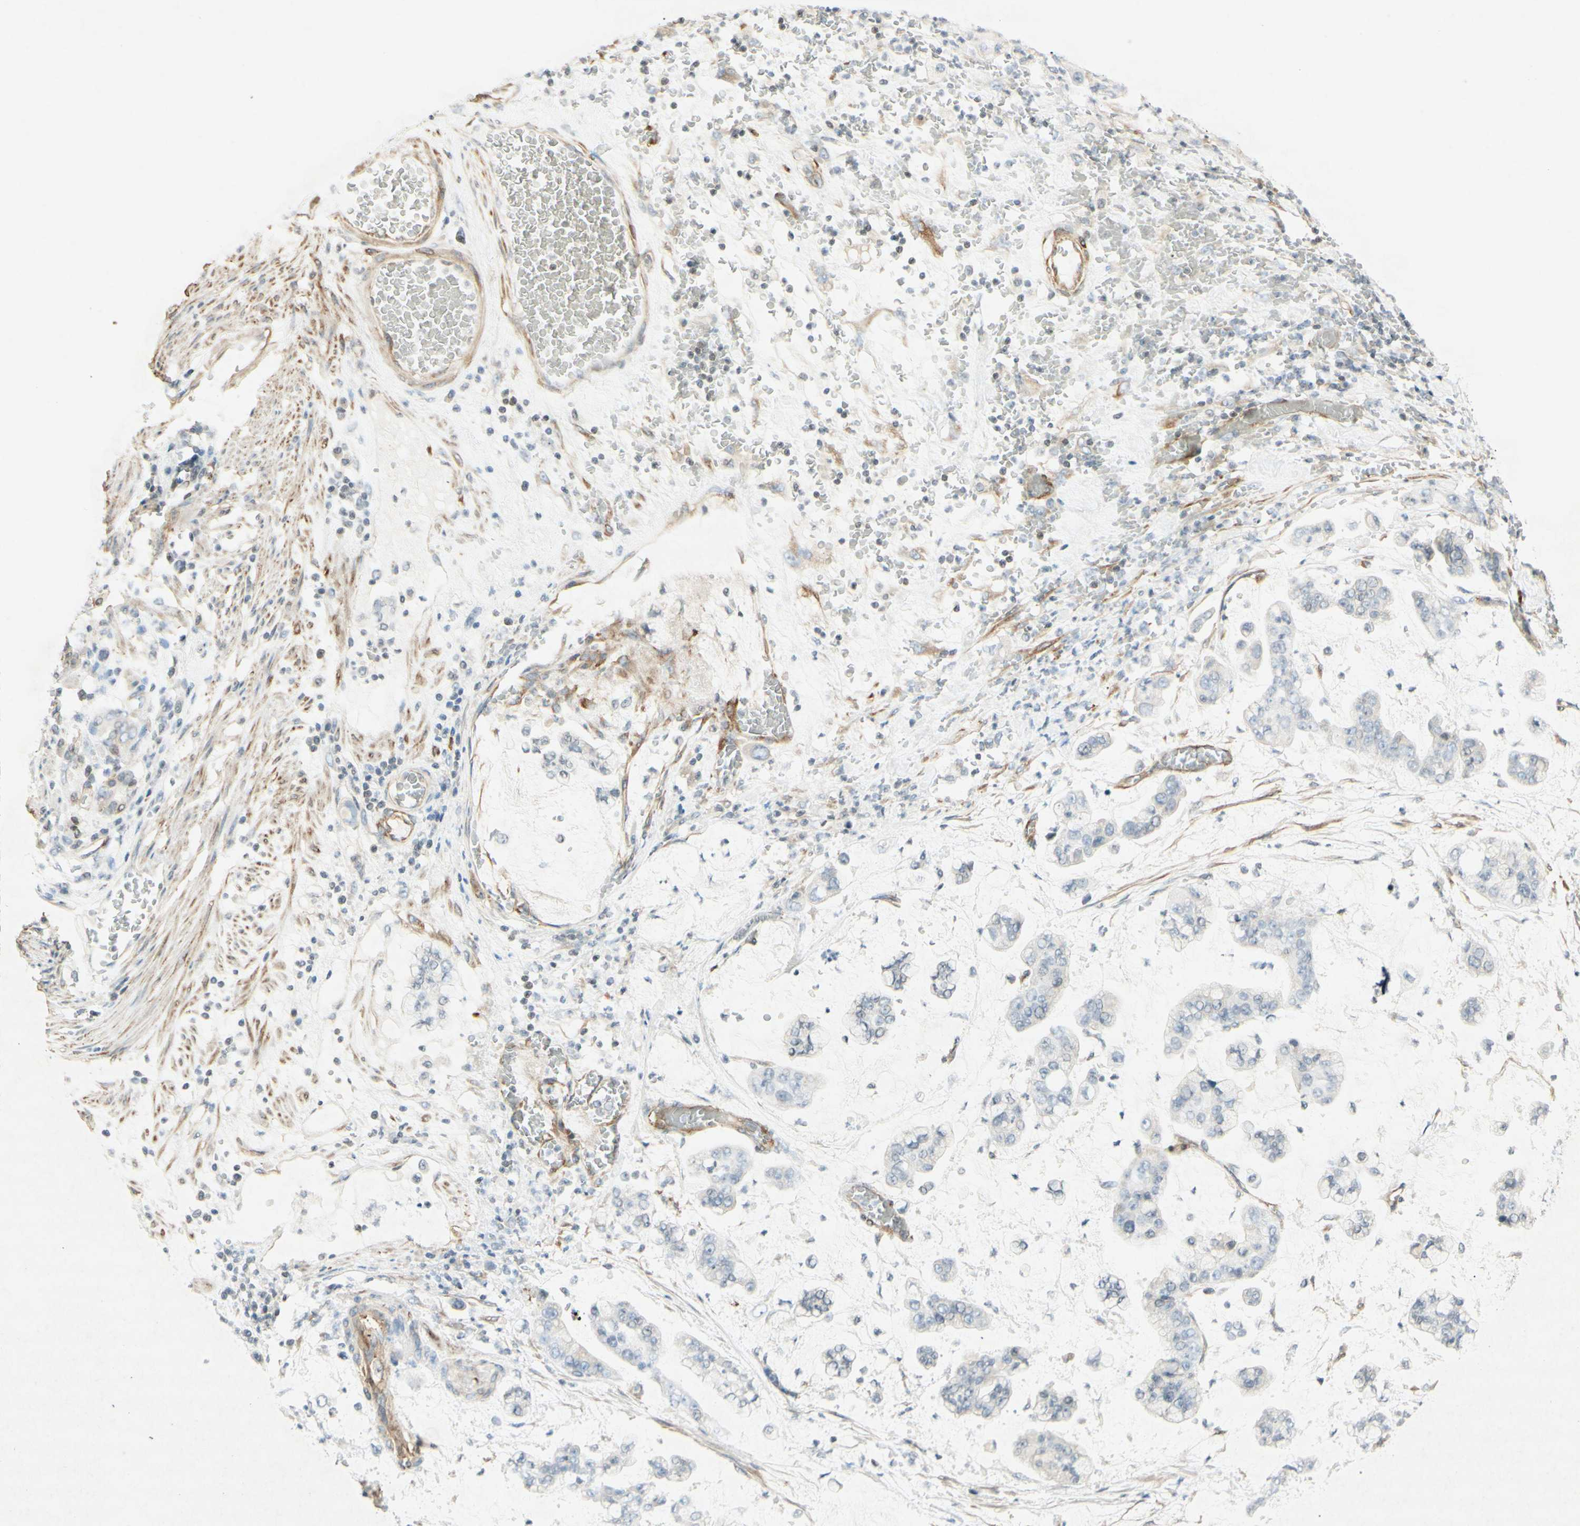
{"staining": {"intensity": "negative", "quantity": "none", "location": "none"}, "tissue": "stomach cancer", "cell_type": "Tumor cells", "image_type": "cancer", "snomed": [{"axis": "morphology", "description": "Normal tissue, NOS"}, {"axis": "morphology", "description": "Adenocarcinoma, NOS"}, {"axis": "topography", "description": "Stomach, upper"}, {"axis": "topography", "description": "Stomach"}], "caption": "Protein analysis of adenocarcinoma (stomach) demonstrates no significant positivity in tumor cells.", "gene": "MAP1B", "patient": {"sex": "male", "age": 76}}